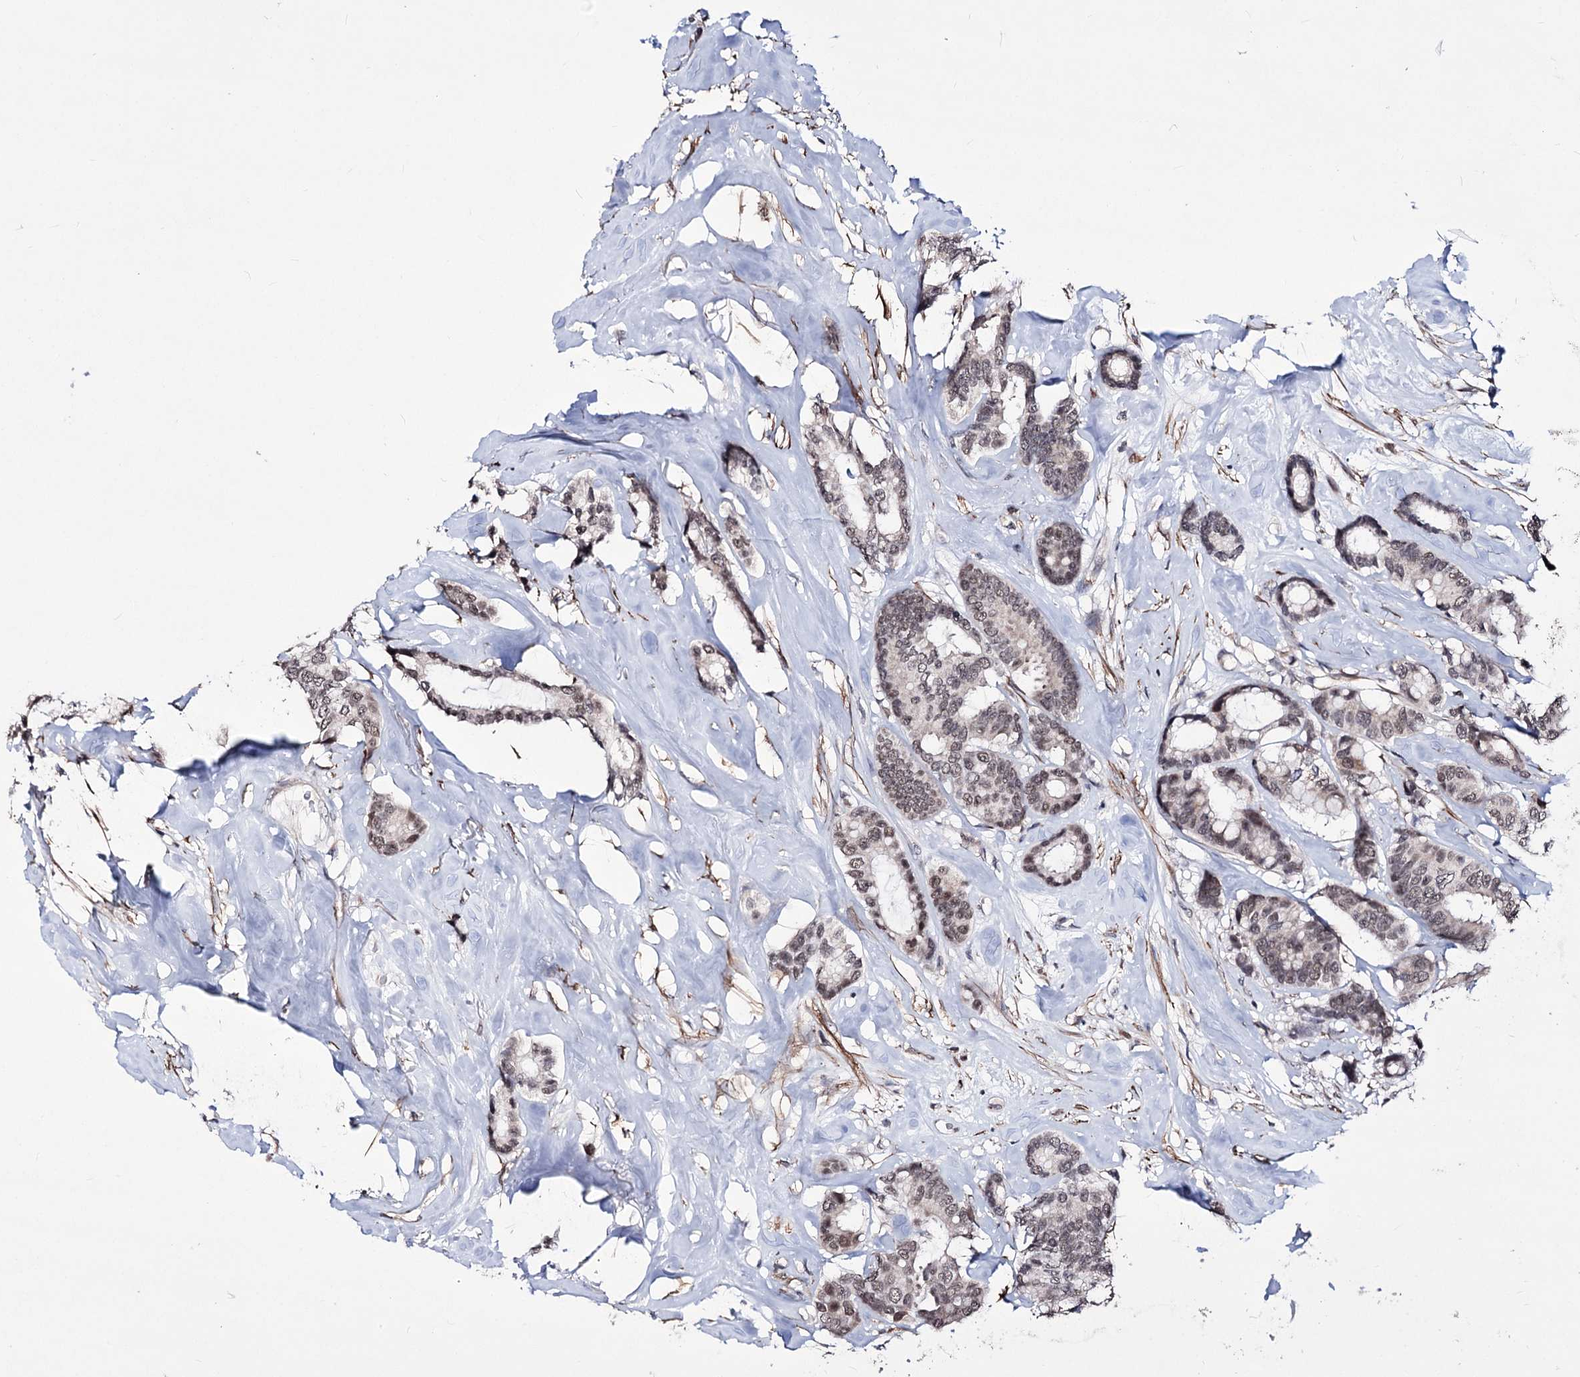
{"staining": {"intensity": "weak", "quantity": ">75%", "location": "nuclear"}, "tissue": "breast cancer", "cell_type": "Tumor cells", "image_type": "cancer", "snomed": [{"axis": "morphology", "description": "Duct carcinoma"}, {"axis": "topography", "description": "Breast"}], "caption": "The image demonstrates staining of breast invasive ductal carcinoma, revealing weak nuclear protein staining (brown color) within tumor cells.", "gene": "PPRC1", "patient": {"sex": "female", "age": 87}}